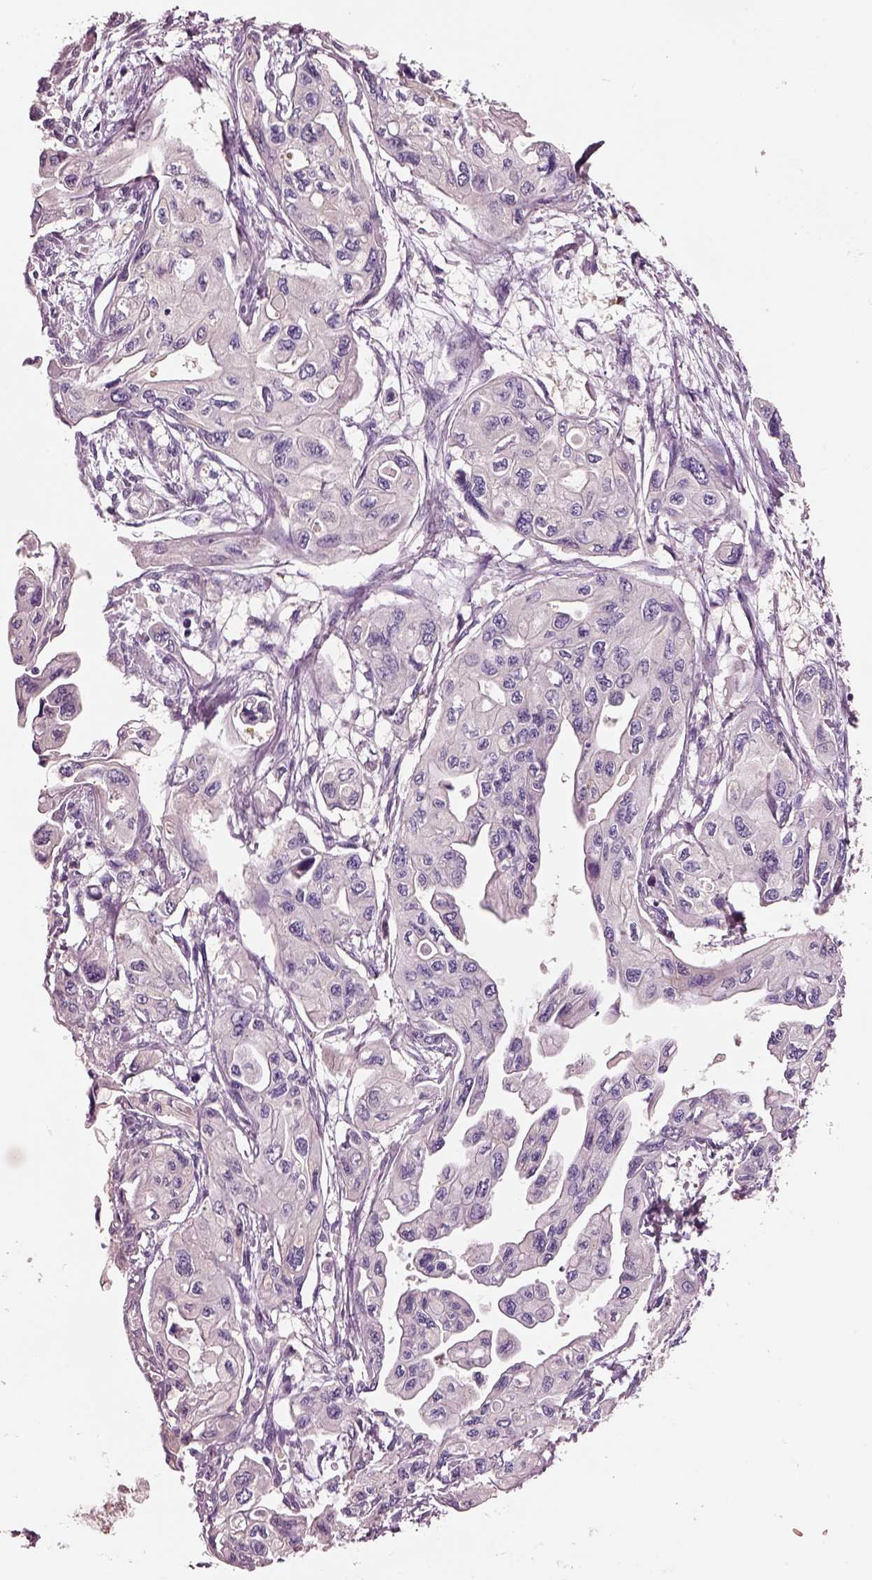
{"staining": {"intensity": "negative", "quantity": "none", "location": "none"}, "tissue": "pancreatic cancer", "cell_type": "Tumor cells", "image_type": "cancer", "snomed": [{"axis": "morphology", "description": "Adenocarcinoma, NOS"}, {"axis": "topography", "description": "Pancreas"}], "caption": "Protein analysis of pancreatic cancer demonstrates no significant expression in tumor cells.", "gene": "ELSPBP1", "patient": {"sex": "female", "age": 76}}